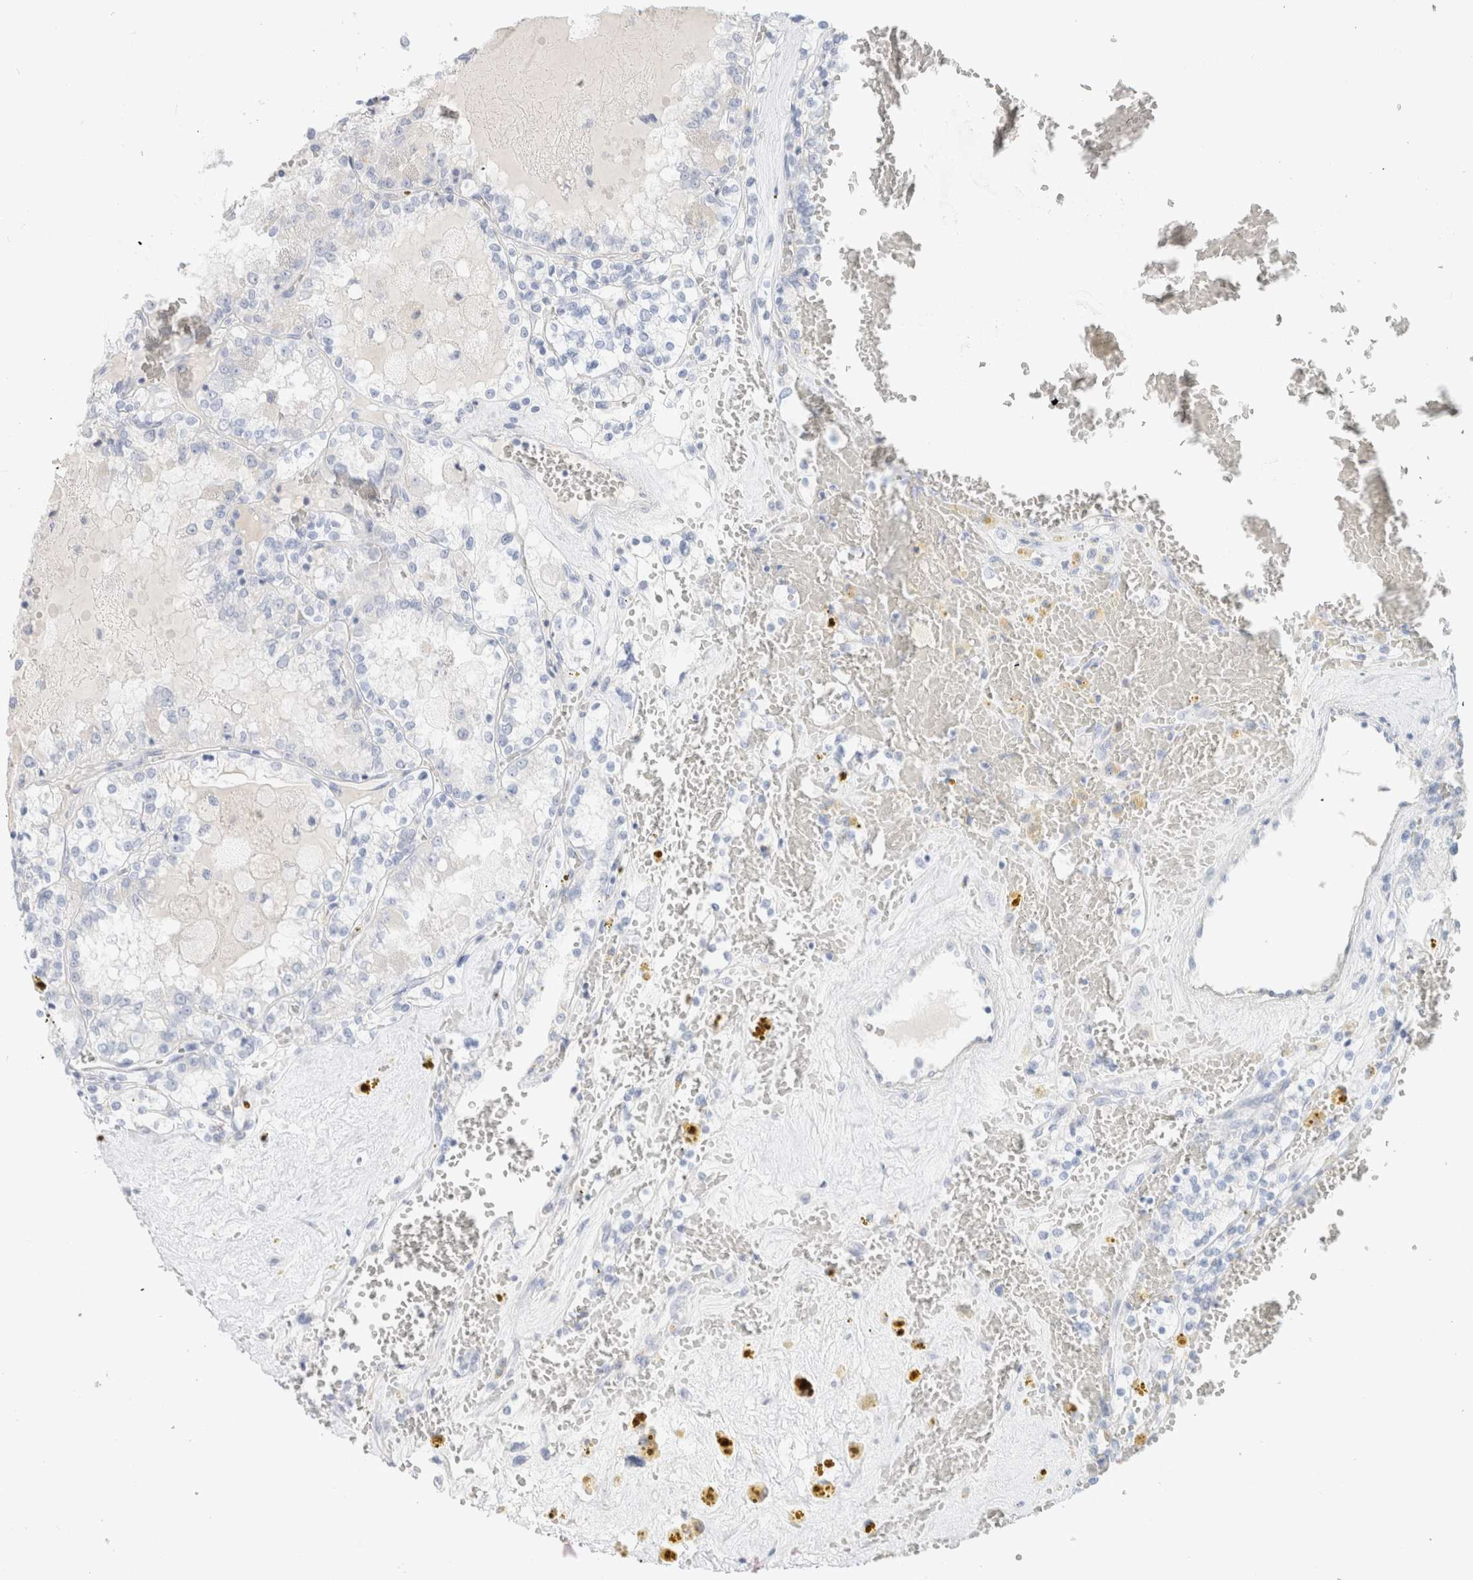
{"staining": {"intensity": "negative", "quantity": "none", "location": "none"}, "tissue": "renal cancer", "cell_type": "Tumor cells", "image_type": "cancer", "snomed": [{"axis": "morphology", "description": "Adenocarcinoma, NOS"}, {"axis": "topography", "description": "Kidney"}], "caption": "This micrograph is of renal cancer stained with immunohistochemistry to label a protein in brown with the nuclei are counter-stained blue. There is no expression in tumor cells.", "gene": "CPQ", "patient": {"sex": "female", "age": 56}}